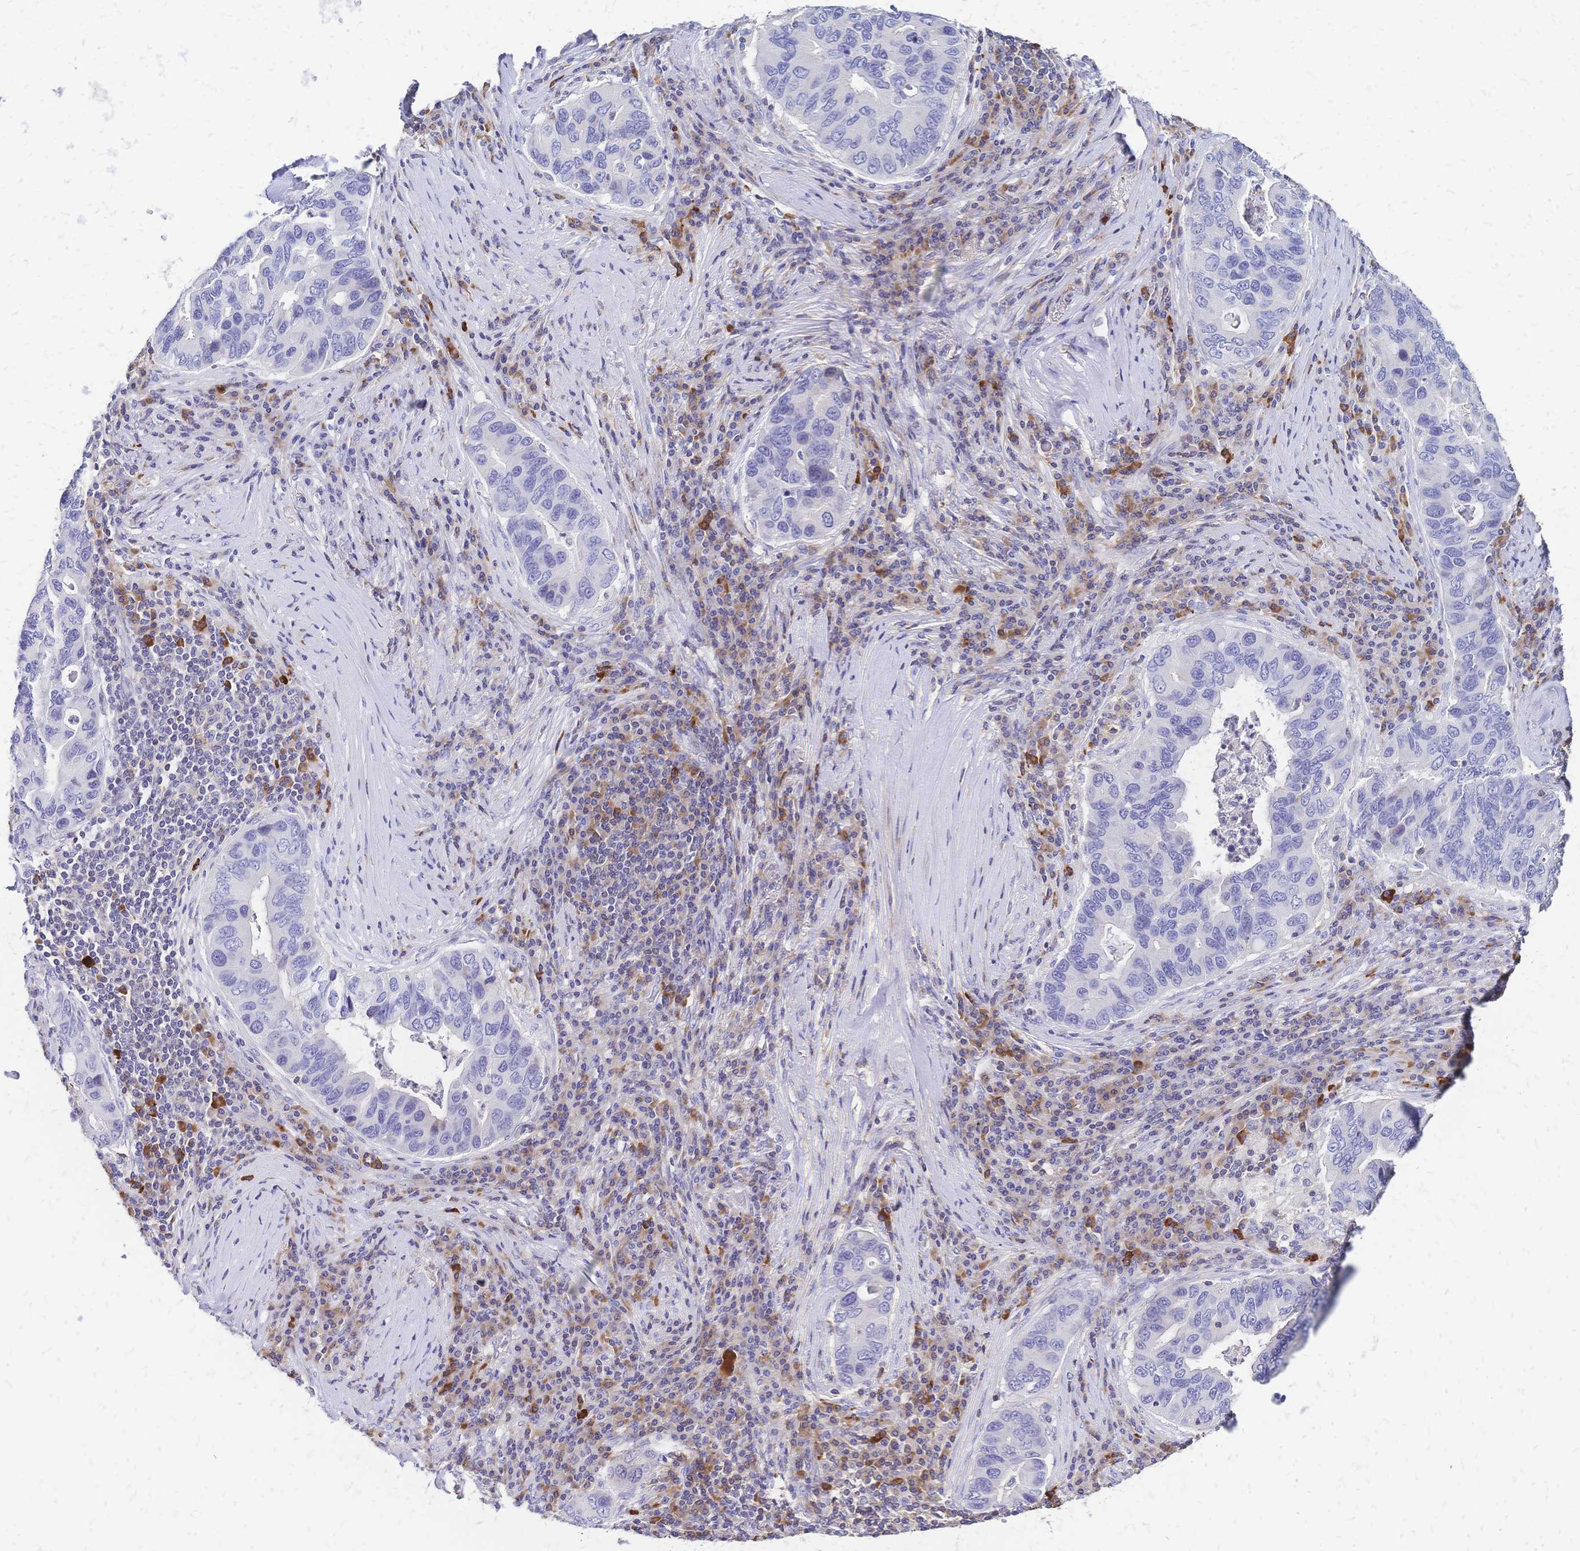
{"staining": {"intensity": "negative", "quantity": "none", "location": "none"}, "tissue": "lung cancer", "cell_type": "Tumor cells", "image_type": "cancer", "snomed": [{"axis": "morphology", "description": "Adenocarcinoma, NOS"}, {"axis": "morphology", "description": "Adenocarcinoma, metastatic, NOS"}, {"axis": "topography", "description": "Lymph node"}, {"axis": "topography", "description": "Lung"}], "caption": "High magnification brightfield microscopy of lung cancer stained with DAB (3,3'-diaminobenzidine) (brown) and counterstained with hematoxylin (blue): tumor cells show no significant positivity.", "gene": "IL2RA", "patient": {"sex": "female", "age": 54}}